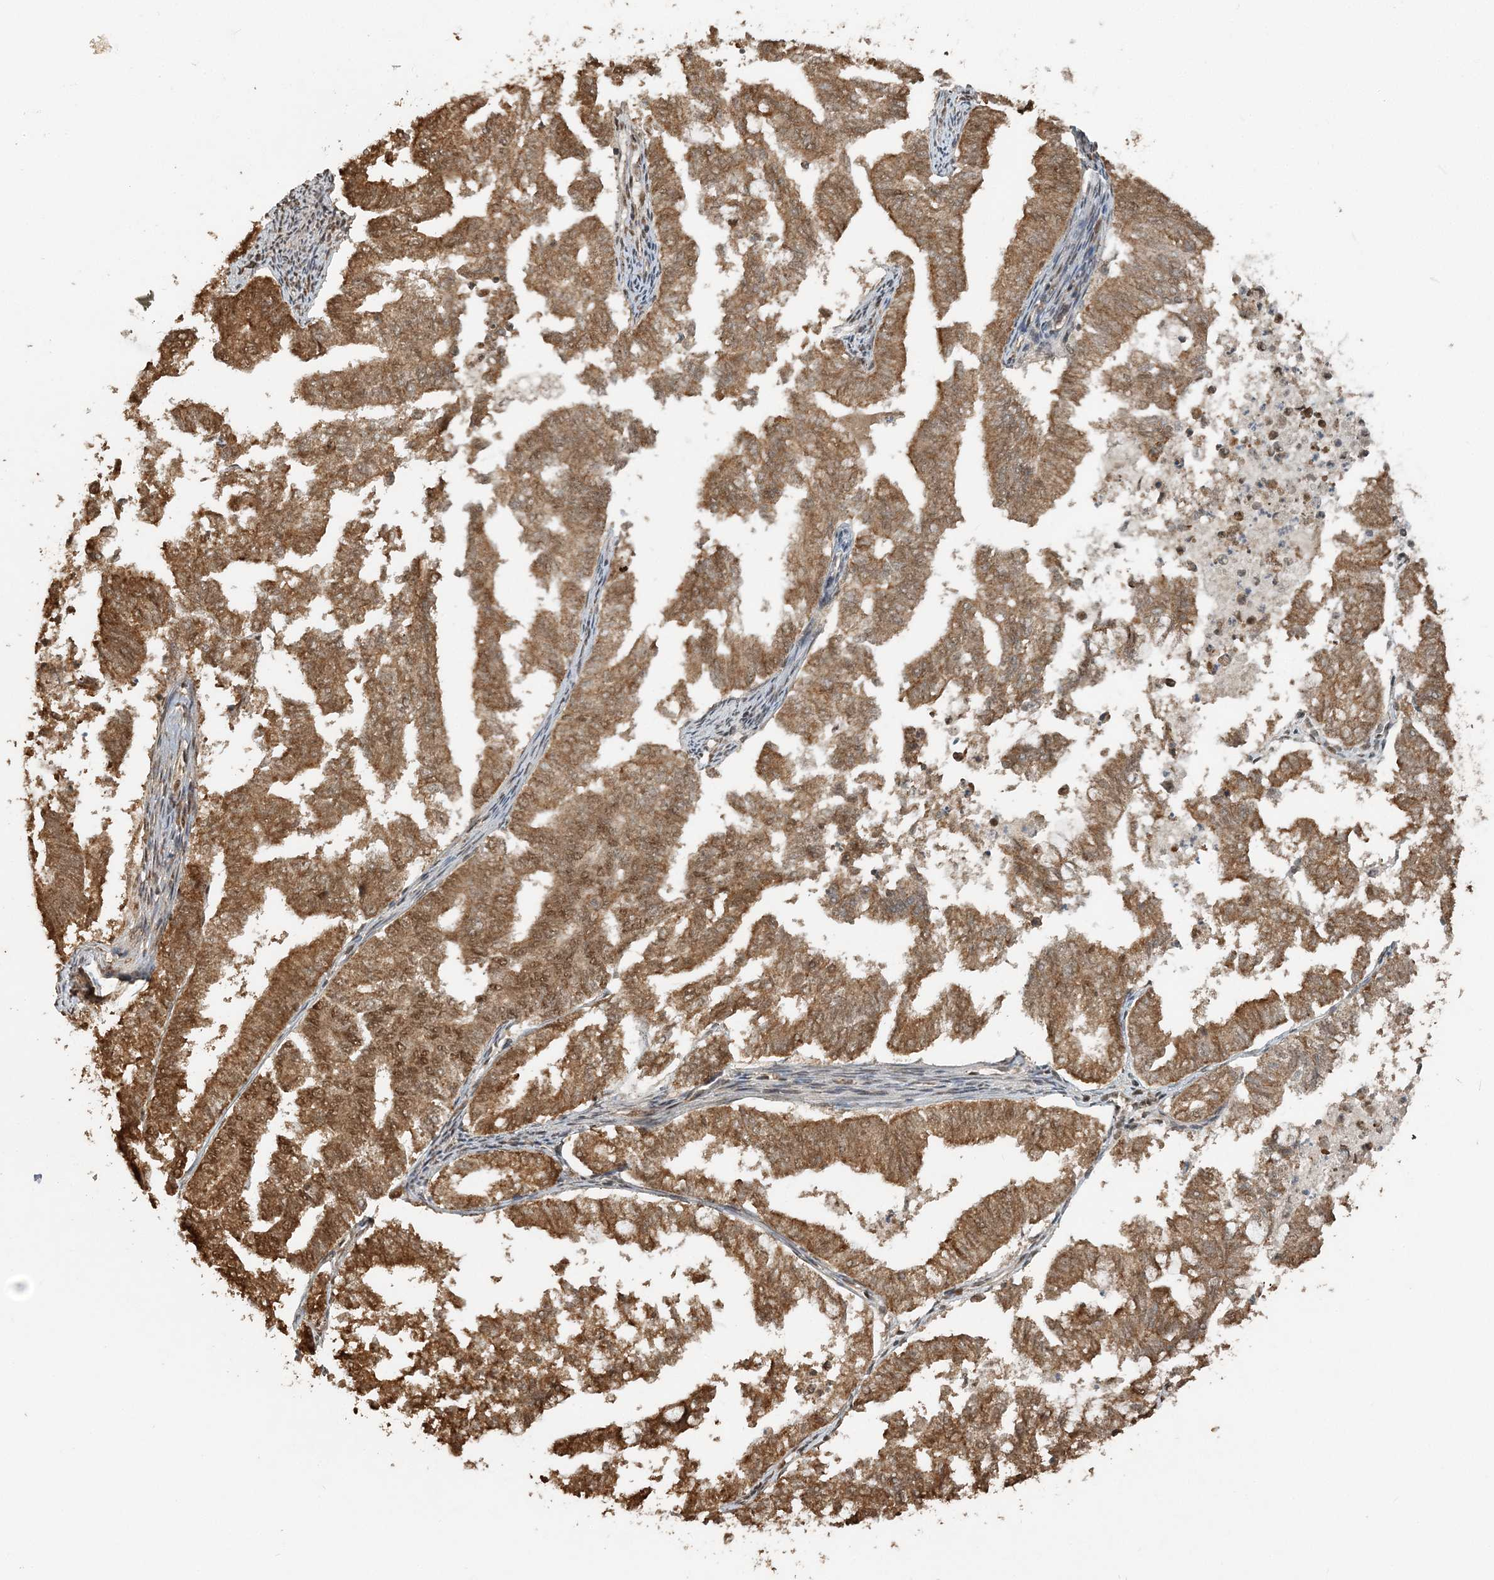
{"staining": {"intensity": "moderate", "quantity": ">75%", "location": "cytoplasmic/membranous,nuclear"}, "tissue": "endometrial cancer", "cell_type": "Tumor cells", "image_type": "cancer", "snomed": [{"axis": "morphology", "description": "Necrosis, NOS"}, {"axis": "morphology", "description": "Adenocarcinoma, NOS"}, {"axis": "topography", "description": "Endometrium"}], "caption": "Moderate cytoplasmic/membranous and nuclear protein expression is appreciated in approximately >75% of tumor cells in endometrial cancer.", "gene": "ARHGAP35", "patient": {"sex": "female", "age": 79}}